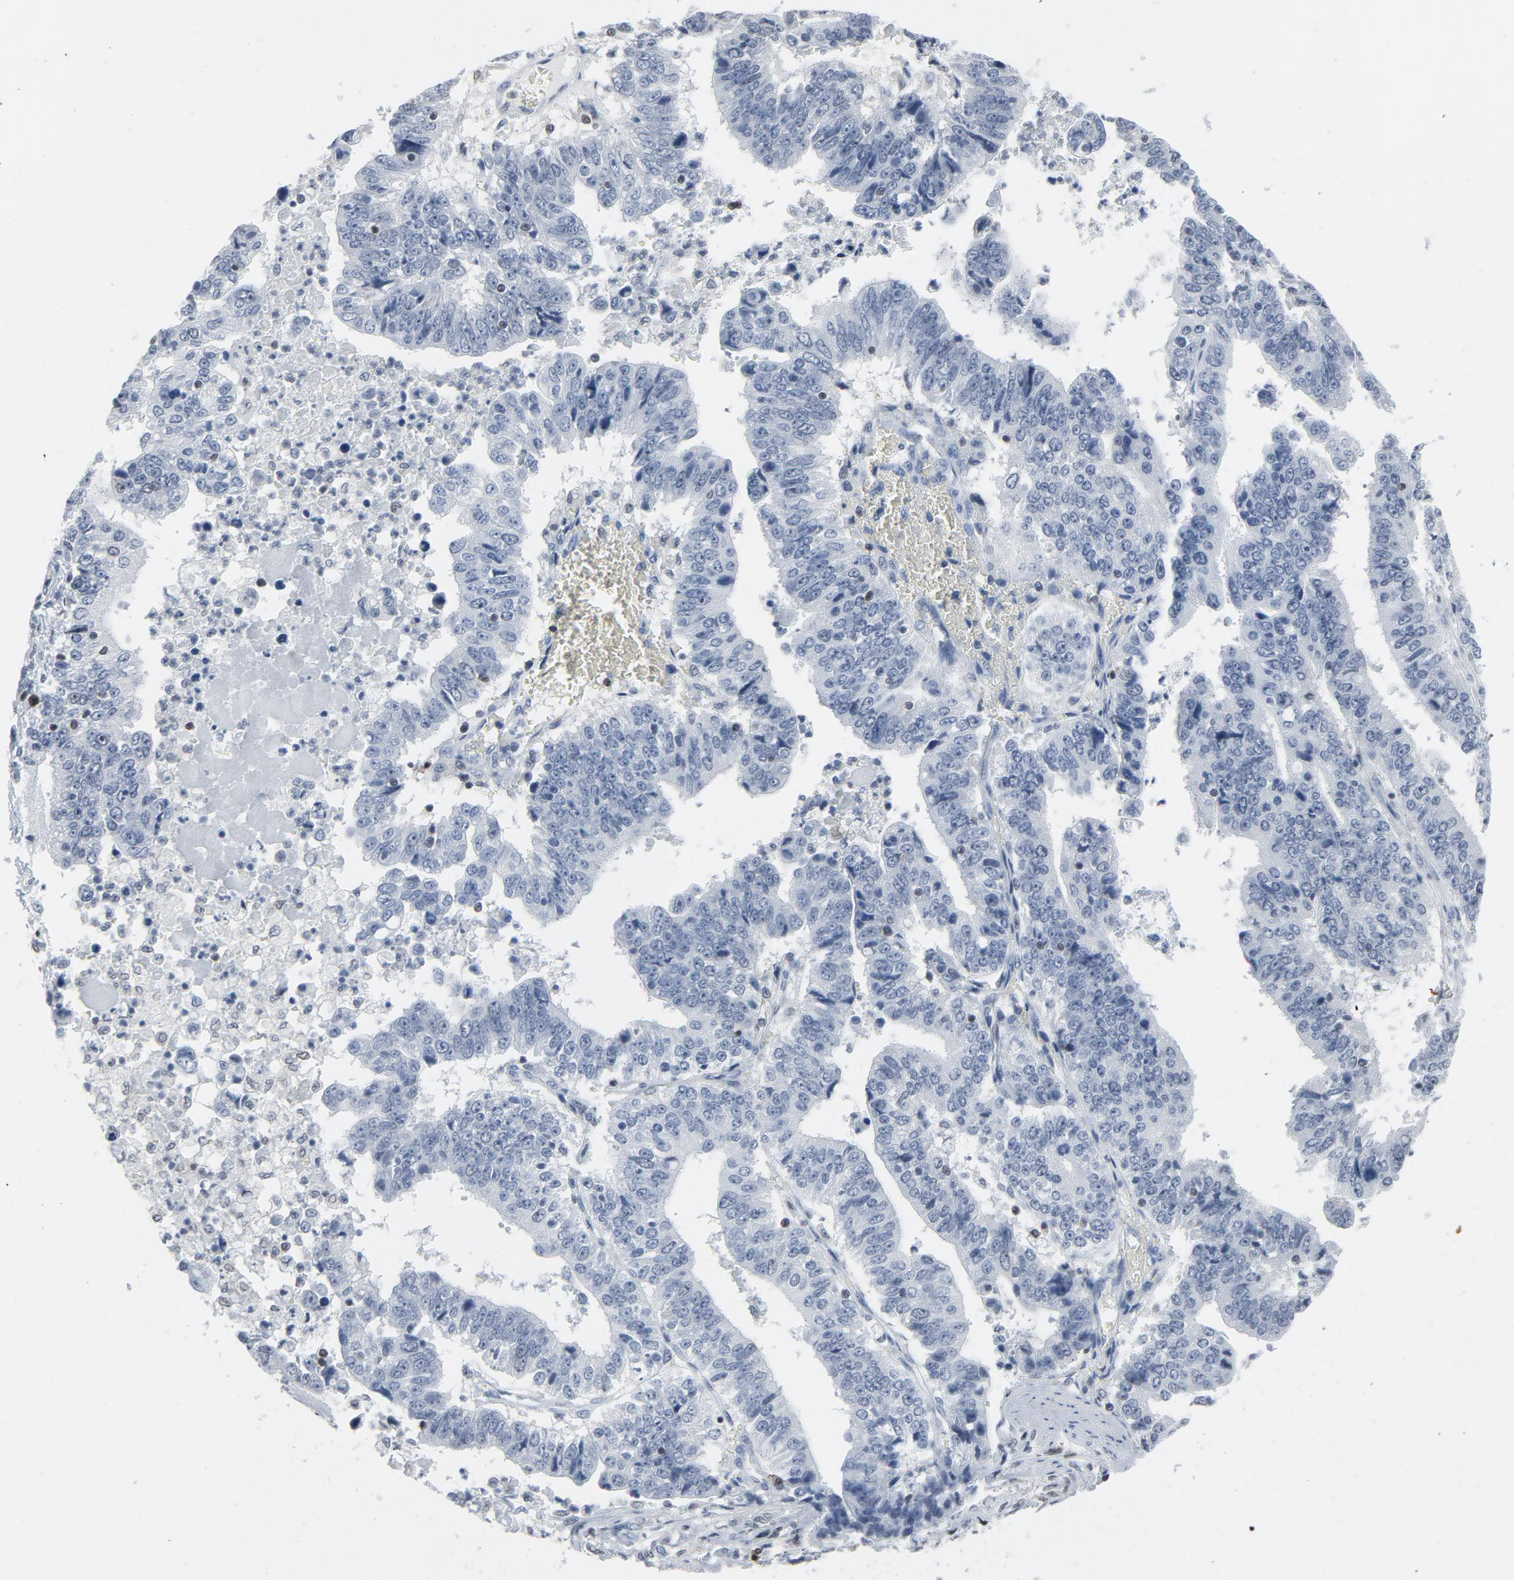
{"staining": {"intensity": "negative", "quantity": "none", "location": "none"}, "tissue": "stomach cancer", "cell_type": "Tumor cells", "image_type": "cancer", "snomed": [{"axis": "morphology", "description": "Adenocarcinoma, NOS"}, {"axis": "topography", "description": "Stomach, upper"}], "caption": "Photomicrograph shows no protein staining in tumor cells of stomach adenocarcinoma tissue. Nuclei are stained in blue.", "gene": "STAT5A", "patient": {"sex": "female", "age": 50}}